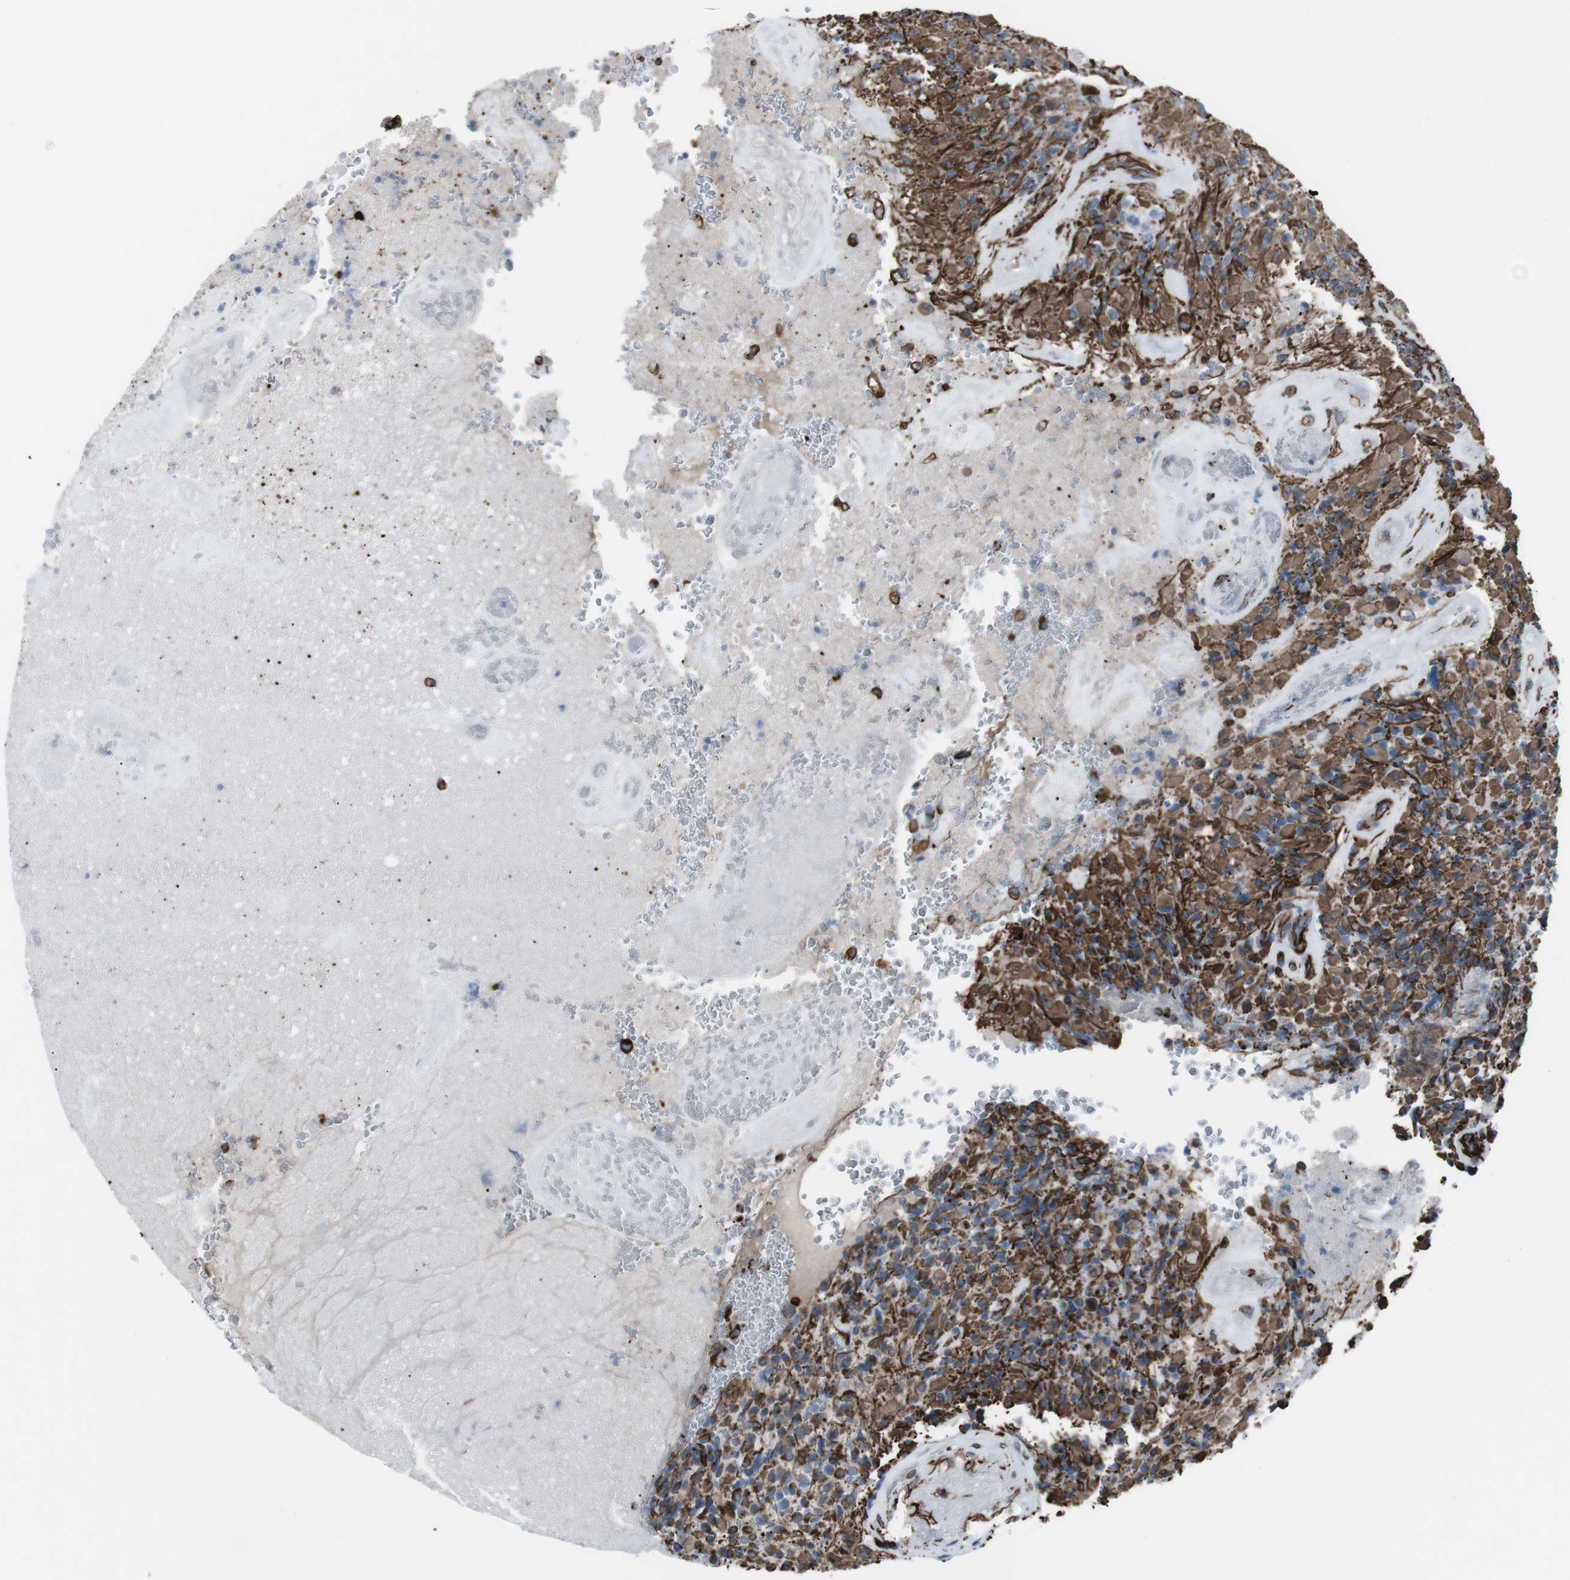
{"staining": {"intensity": "moderate", "quantity": ">75%", "location": "cytoplasmic/membranous"}, "tissue": "glioma", "cell_type": "Tumor cells", "image_type": "cancer", "snomed": [{"axis": "morphology", "description": "Glioma, malignant, High grade"}, {"axis": "topography", "description": "Brain"}], "caption": "Moderate cytoplasmic/membranous positivity is appreciated in about >75% of tumor cells in glioma.", "gene": "ZDHHC6", "patient": {"sex": "male", "age": 71}}